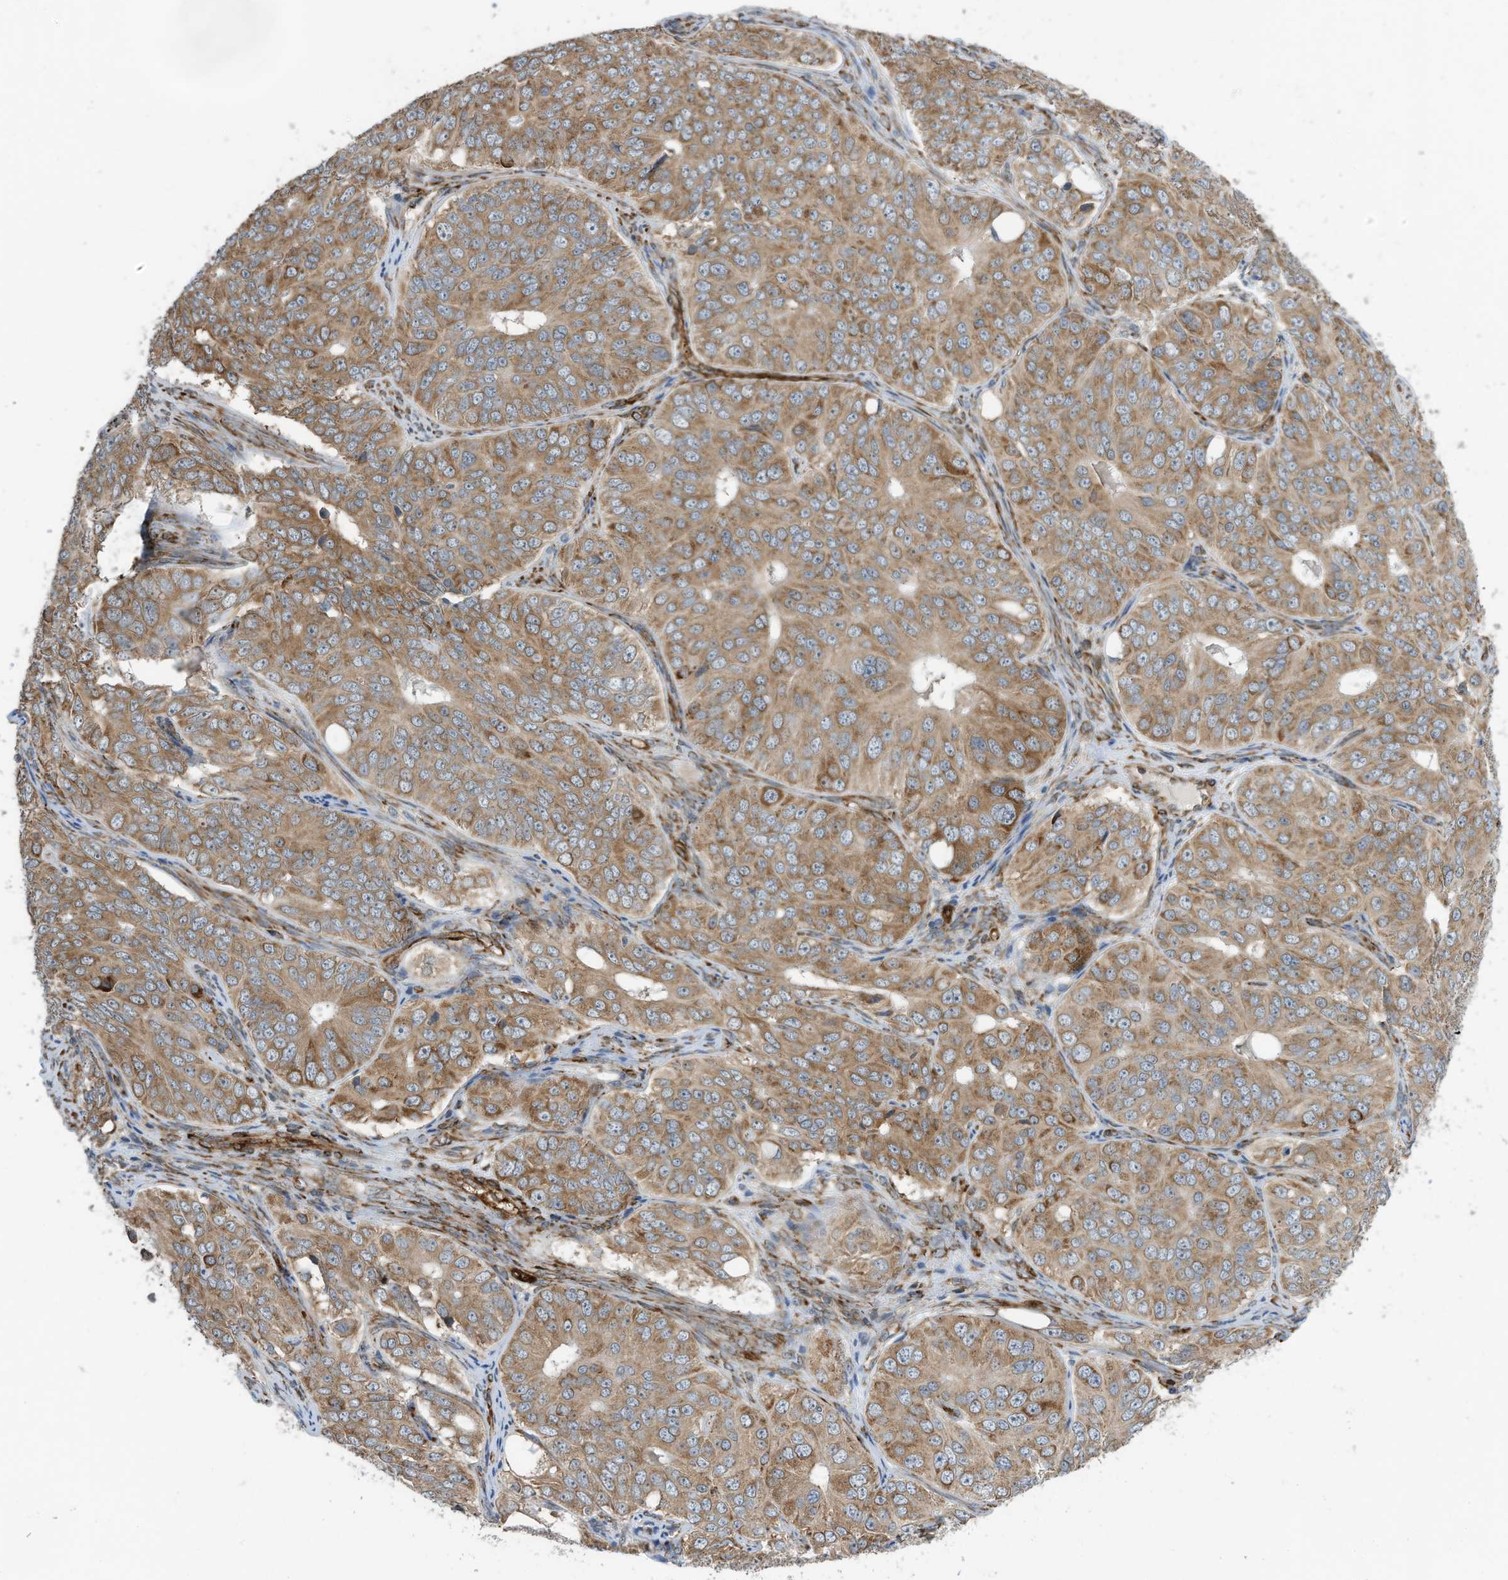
{"staining": {"intensity": "moderate", "quantity": ">75%", "location": "cytoplasmic/membranous"}, "tissue": "ovarian cancer", "cell_type": "Tumor cells", "image_type": "cancer", "snomed": [{"axis": "morphology", "description": "Carcinoma, endometroid"}, {"axis": "topography", "description": "Ovary"}], "caption": "Immunohistochemical staining of endometroid carcinoma (ovarian) reveals medium levels of moderate cytoplasmic/membranous expression in about >75% of tumor cells. (Stains: DAB (3,3'-diaminobenzidine) in brown, nuclei in blue, Microscopy: brightfield microscopy at high magnification).", "gene": "ZBTB45", "patient": {"sex": "female", "age": 51}}